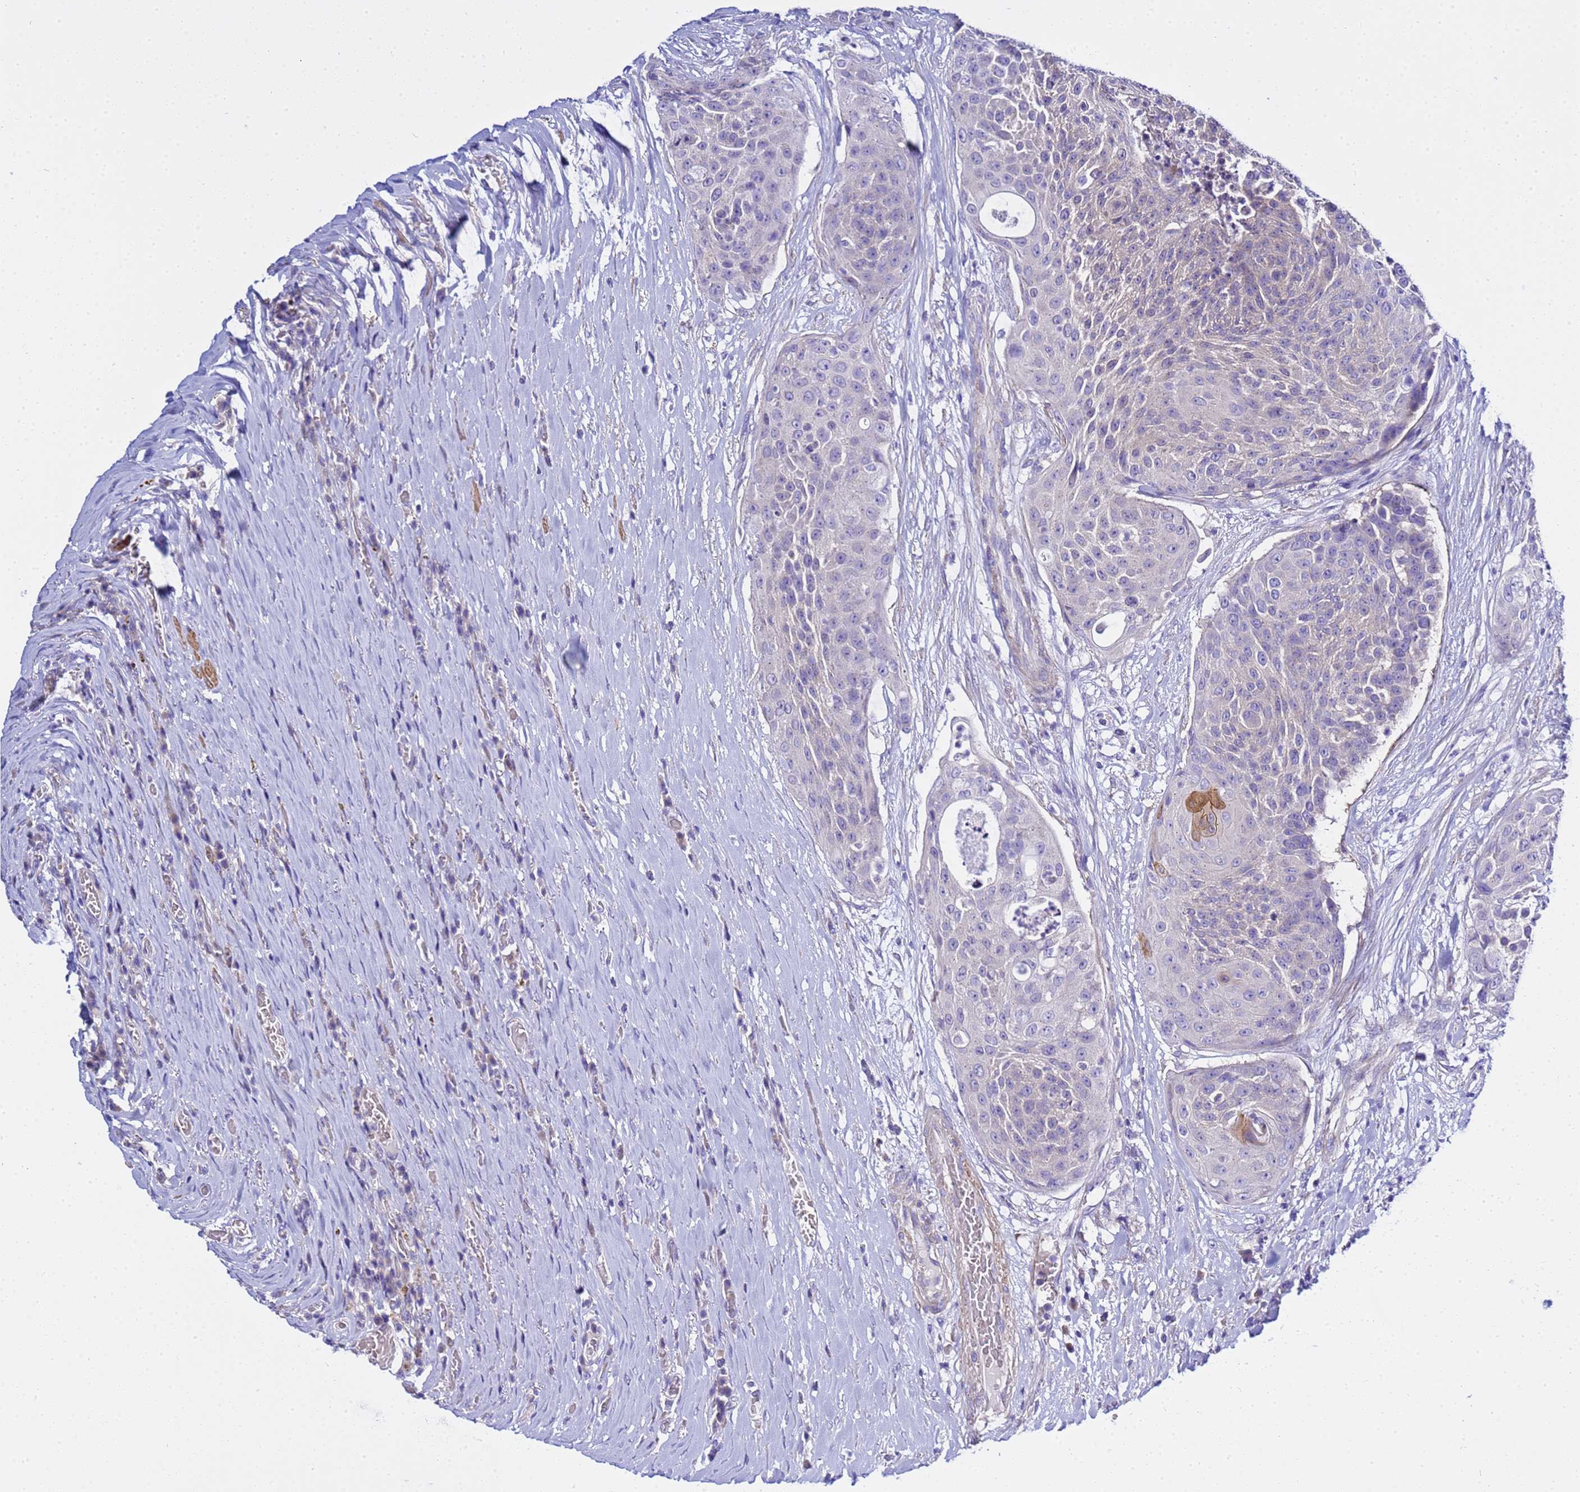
{"staining": {"intensity": "negative", "quantity": "none", "location": "none"}, "tissue": "urothelial cancer", "cell_type": "Tumor cells", "image_type": "cancer", "snomed": [{"axis": "morphology", "description": "Urothelial carcinoma, High grade"}, {"axis": "topography", "description": "Urinary bladder"}], "caption": "The histopathology image exhibits no significant expression in tumor cells of urothelial carcinoma (high-grade).", "gene": "USP18", "patient": {"sex": "female", "age": 63}}